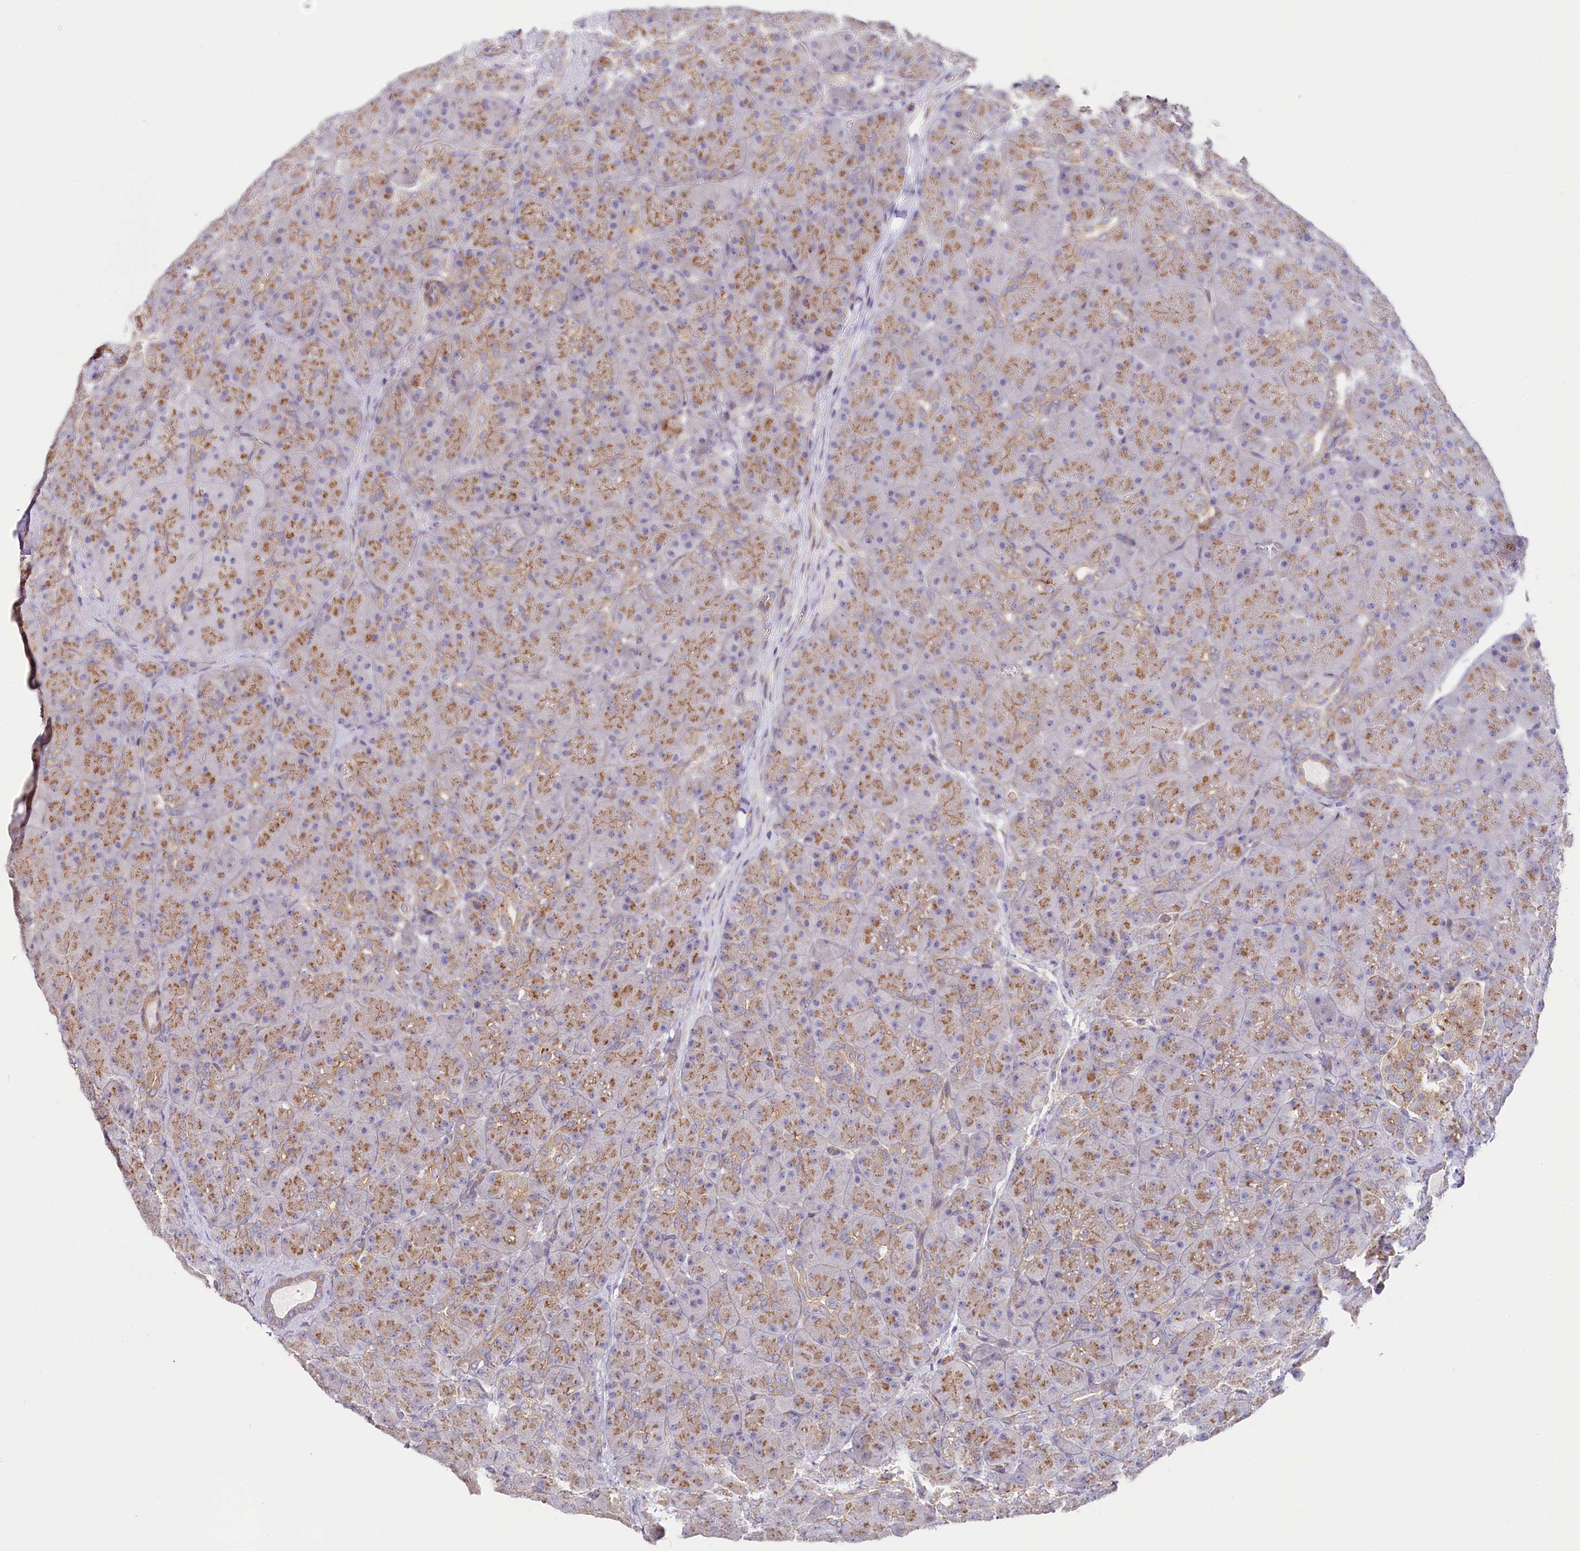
{"staining": {"intensity": "moderate", "quantity": ">75%", "location": "cytoplasmic/membranous"}, "tissue": "pancreas", "cell_type": "Exocrine glandular cells", "image_type": "normal", "snomed": [{"axis": "morphology", "description": "Normal tissue, NOS"}, {"axis": "topography", "description": "Pancreas"}], "caption": "High-power microscopy captured an immunohistochemistry (IHC) image of normal pancreas, revealing moderate cytoplasmic/membranous staining in approximately >75% of exocrine glandular cells.", "gene": "STX6", "patient": {"sex": "male", "age": 66}}